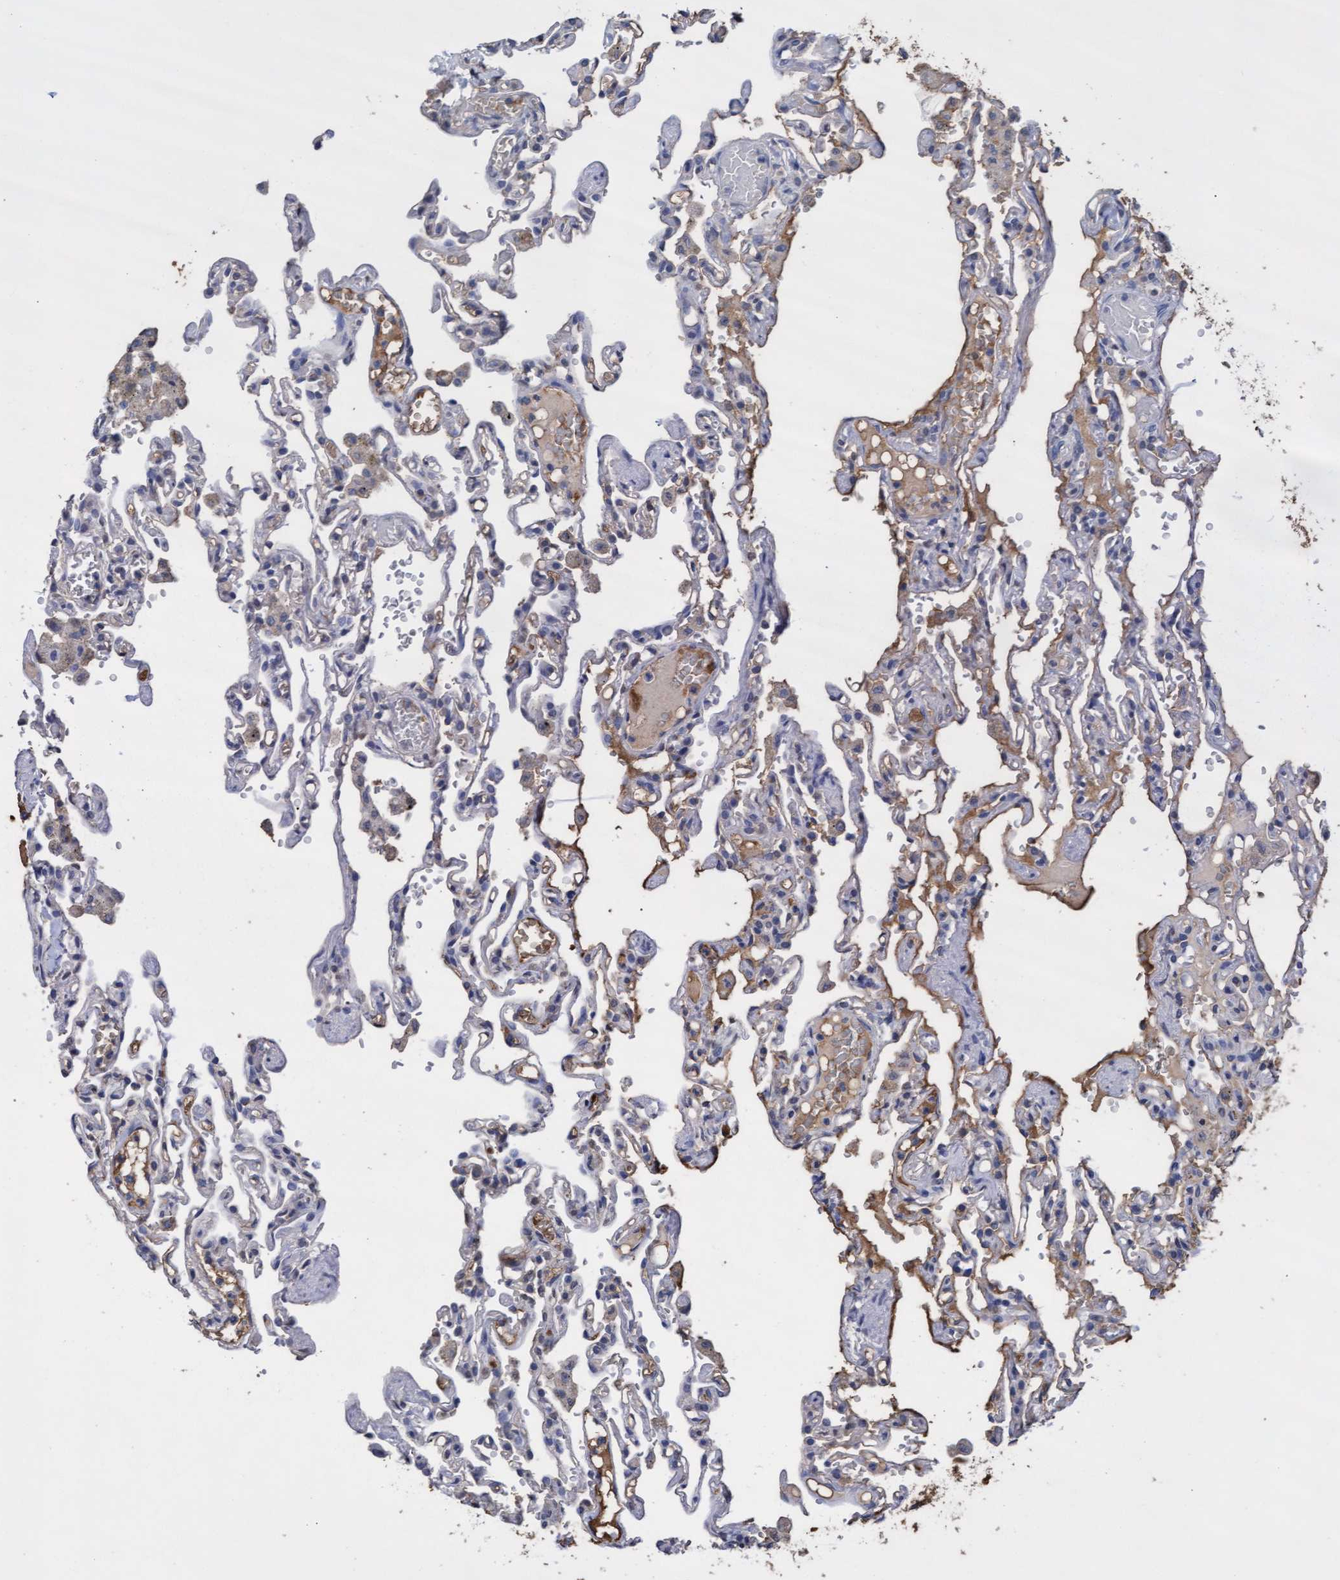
{"staining": {"intensity": "weak", "quantity": "<25%", "location": "cytoplasmic/membranous"}, "tissue": "lung", "cell_type": "Alveolar cells", "image_type": "normal", "snomed": [{"axis": "morphology", "description": "Normal tissue, NOS"}, {"axis": "topography", "description": "Lung"}], "caption": "DAB immunohistochemical staining of benign lung reveals no significant expression in alveolar cells.", "gene": "GPR39", "patient": {"sex": "male", "age": 21}}